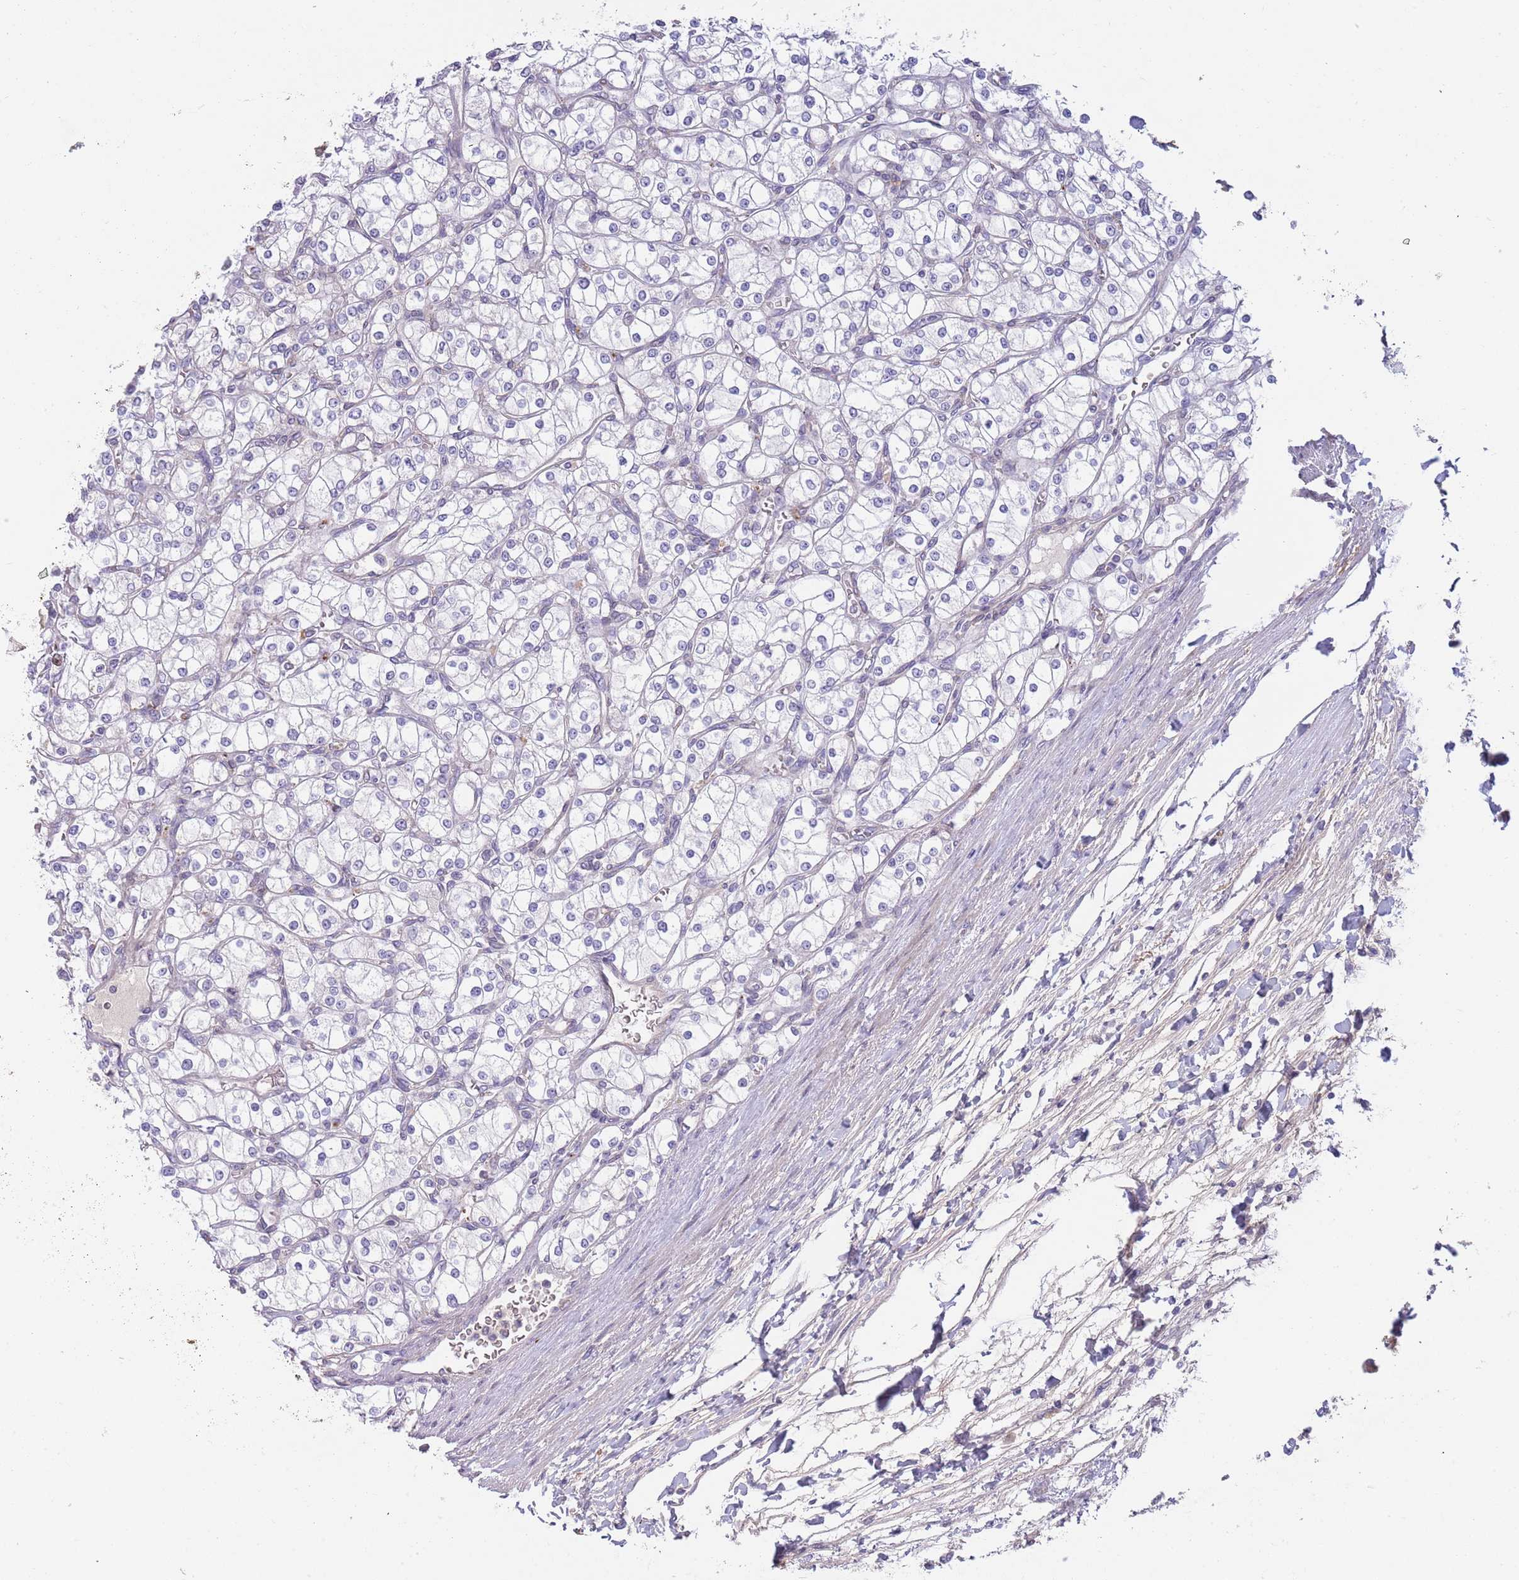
{"staining": {"intensity": "negative", "quantity": "none", "location": "none"}, "tissue": "renal cancer", "cell_type": "Tumor cells", "image_type": "cancer", "snomed": [{"axis": "morphology", "description": "Adenocarcinoma, NOS"}, {"axis": "topography", "description": "Kidney"}], "caption": "Immunohistochemistry (IHC) micrograph of neoplastic tissue: human renal adenocarcinoma stained with DAB displays no significant protein positivity in tumor cells.", "gene": "PIMREG", "patient": {"sex": "male", "age": 80}}